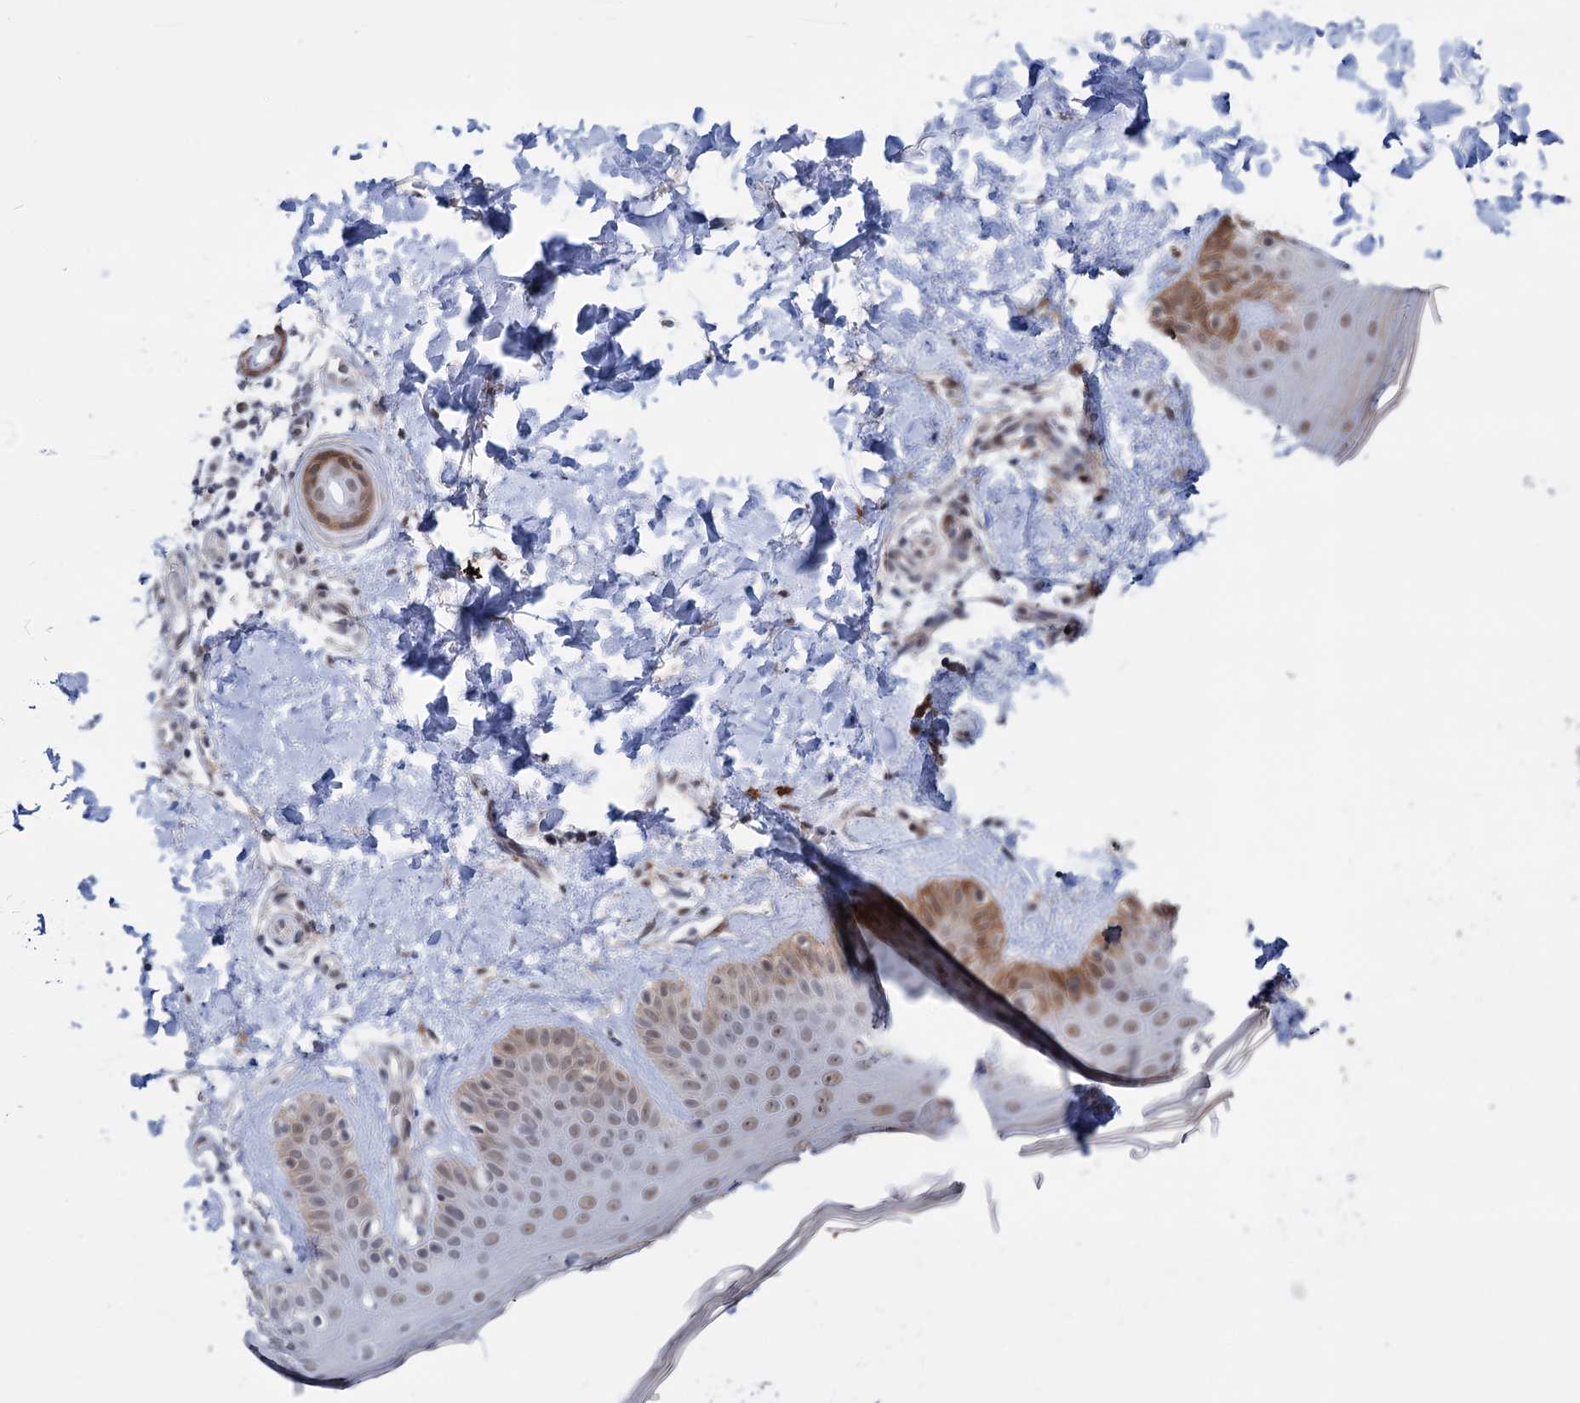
{"staining": {"intensity": "negative", "quantity": "none", "location": "none"}, "tissue": "skin", "cell_type": "Fibroblasts", "image_type": "normal", "snomed": [{"axis": "morphology", "description": "Normal tissue, NOS"}, {"axis": "topography", "description": "Skin"}], "caption": "This is an immunohistochemistry photomicrograph of unremarkable skin. There is no positivity in fibroblasts.", "gene": "FAM53A", "patient": {"sex": "male", "age": 52}}